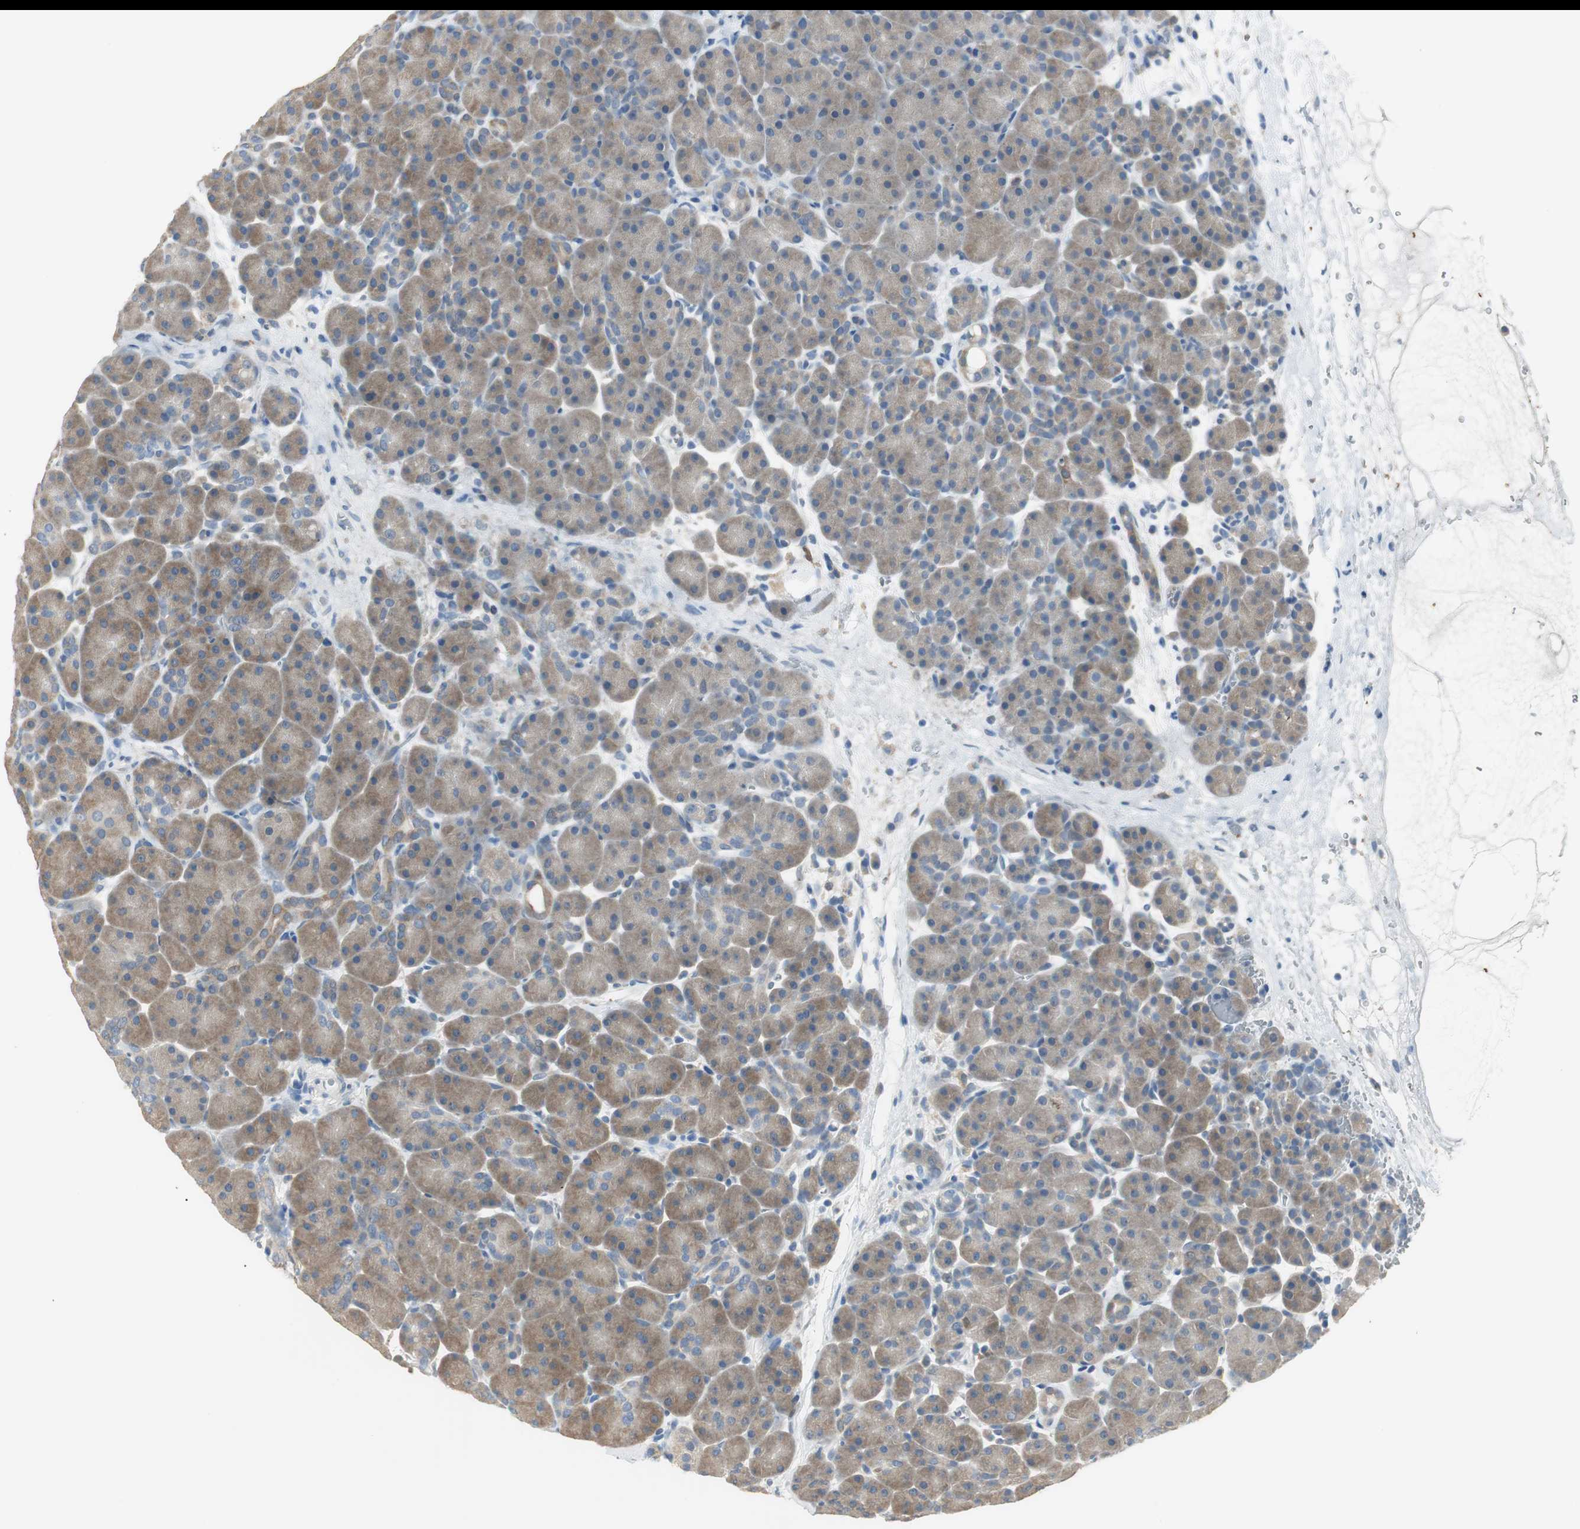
{"staining": {"intensity": "moderate", "quantity": ">75%", "location": "cytoplasmic/membranous"}, "tissue": "pancreas", "cell_type": "Exocrine glandular cells", "image_type": "normal", "snomed": [{"axis": "morphology", "description": "Normal tissue, NOS"}, {"axis": "topography", "description": "Pancreas"}], "caption": "Unremarkable pancreas demonstrates moderate cytoplasmic/membranous expression in about >75% of exocrine glandular cells, visualized by immunohistochemistry. The protein of interest is shown in brown color, while the nuclei are stained blue.", "gene": "MSTO1", "patient": {"sex": "male", "age": 66}}